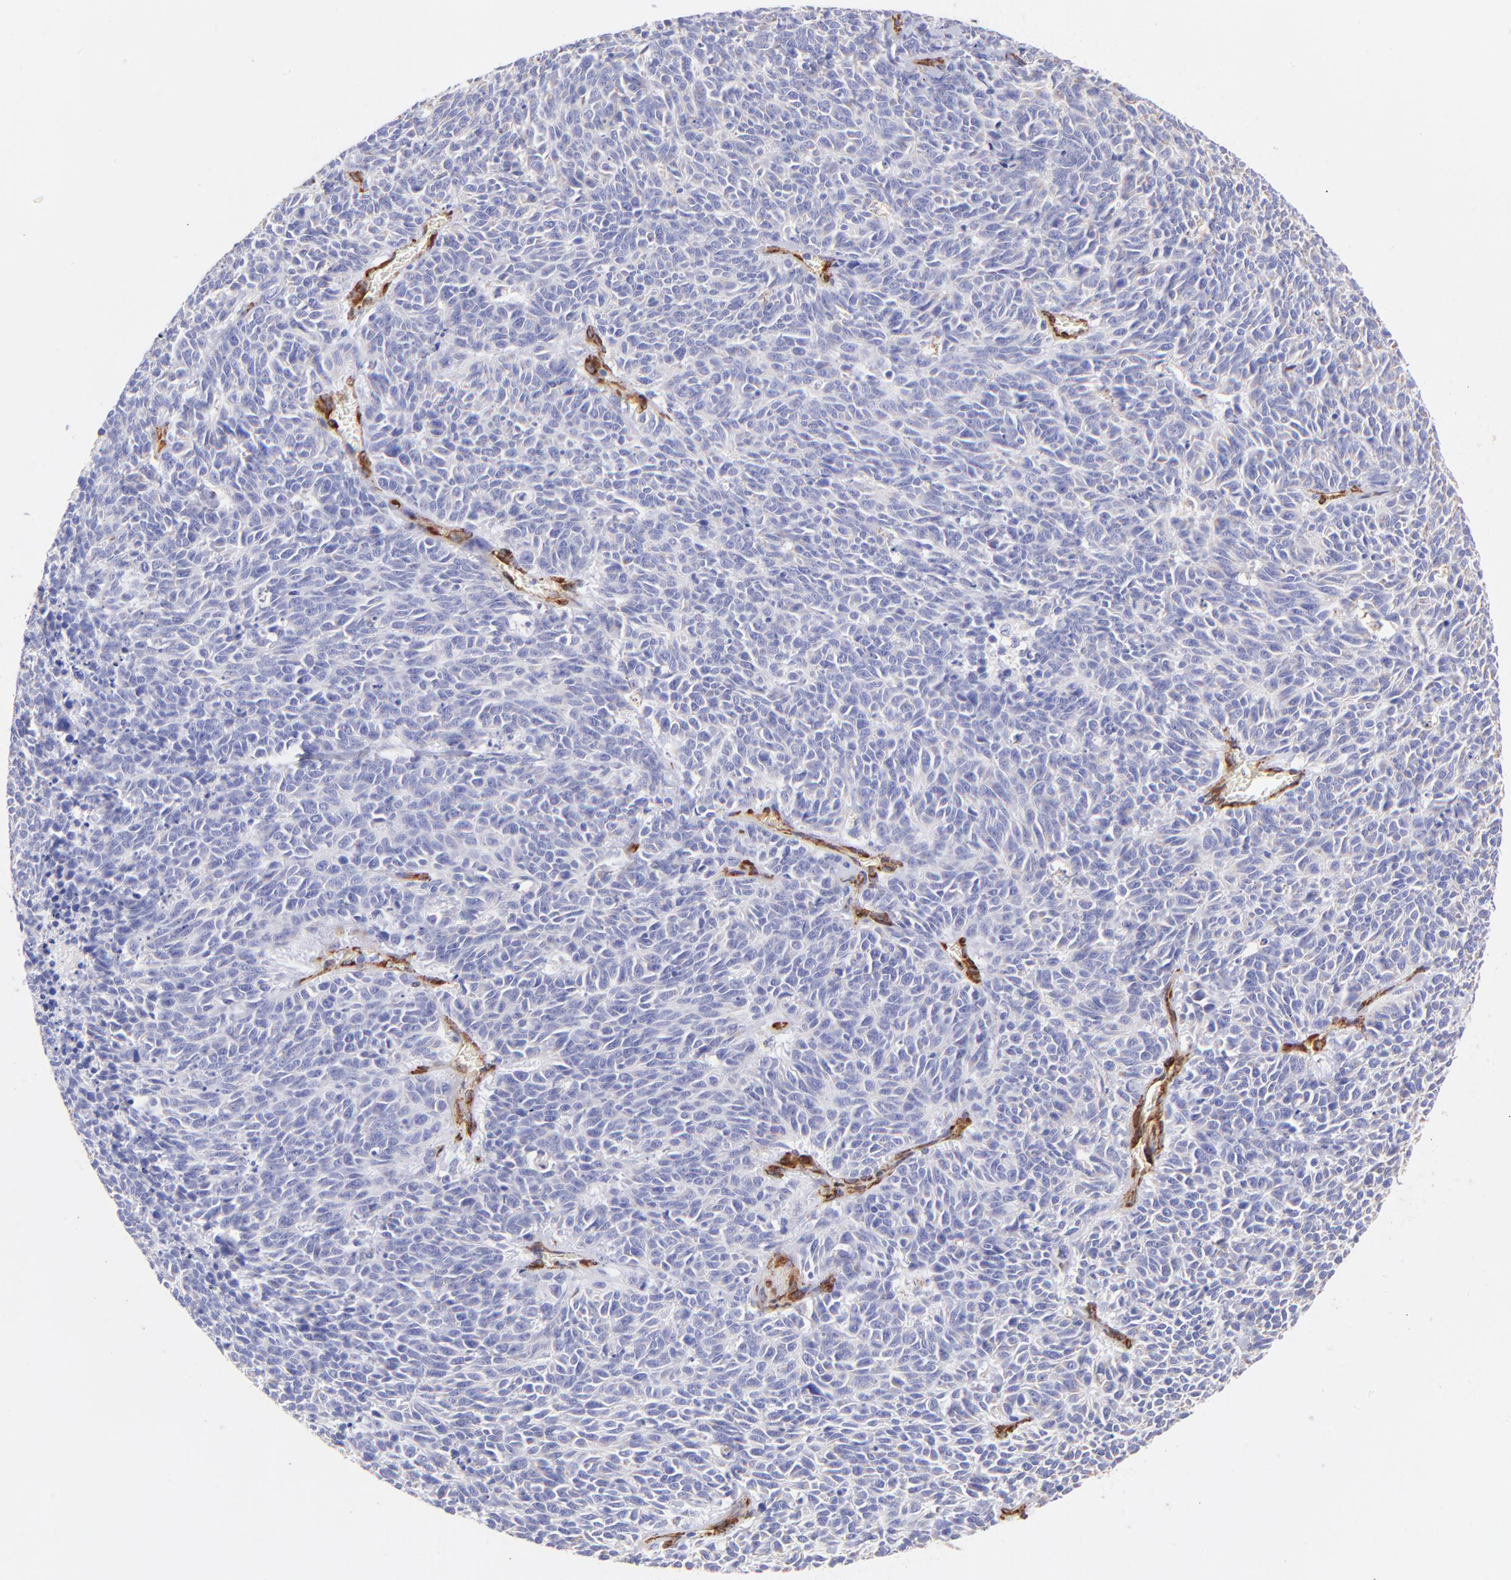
{"staining": {"intensity": "negative", "quantity": "none", "location": "none"}, "tissue": "lung cancer", "cell_type": "Tumor cells", "image_type": "cancer", "snomed": [{"axis": "morphology", "description": "Neoplasm, malignant, NOS"}, {"axis": "topography", "description": "Lung"}], "caption": "Immunohistochemistry of human lung neoplasm (malignant) displays no expression in tumor cells.", "gene": "SPARC", "patient": {"sex": "female", "age": 58}}